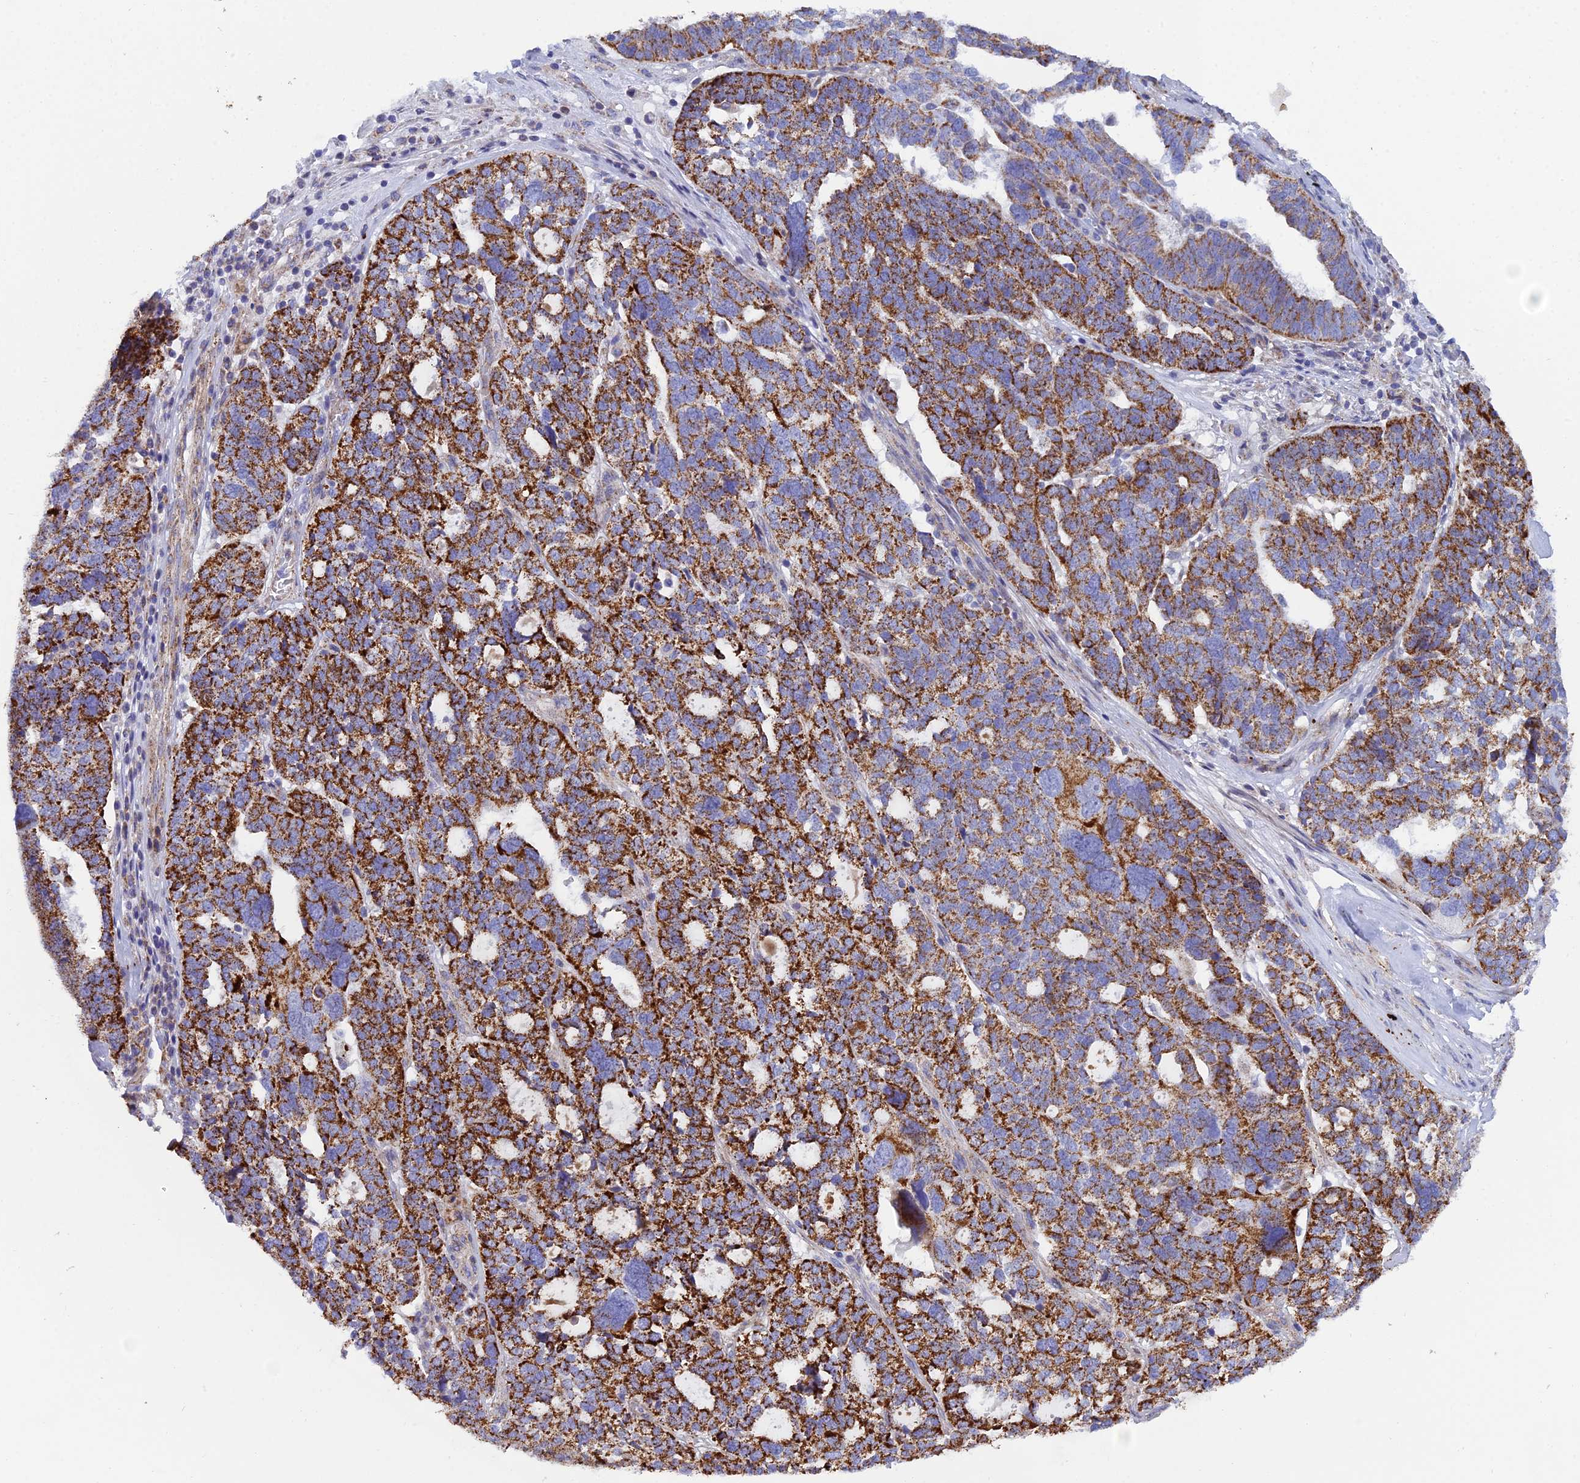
{"staining": {"intensity": "strong", "quantity": ">75%", "location": "cytoplasmic/membranous"}, "tissue": "ovarian cancer", "cell_type": "Tumor cells", "image_type": "cancer", "snomed": [{"axis": "morphology", "description": "Cystadenocarcinoma, serous, NOS"}, {"axis": "topography", "description": "Ovary"}], "caption": "Immunohistochemistry of ovarian cancer (serous cystadenocarcinoma) demonstrates high levels of strong cytoplasmic/membranous positivity in approximately >75% of tumor cells.", "gene": "CSPG4", "patient": {"sex": "female", "age": 59}}